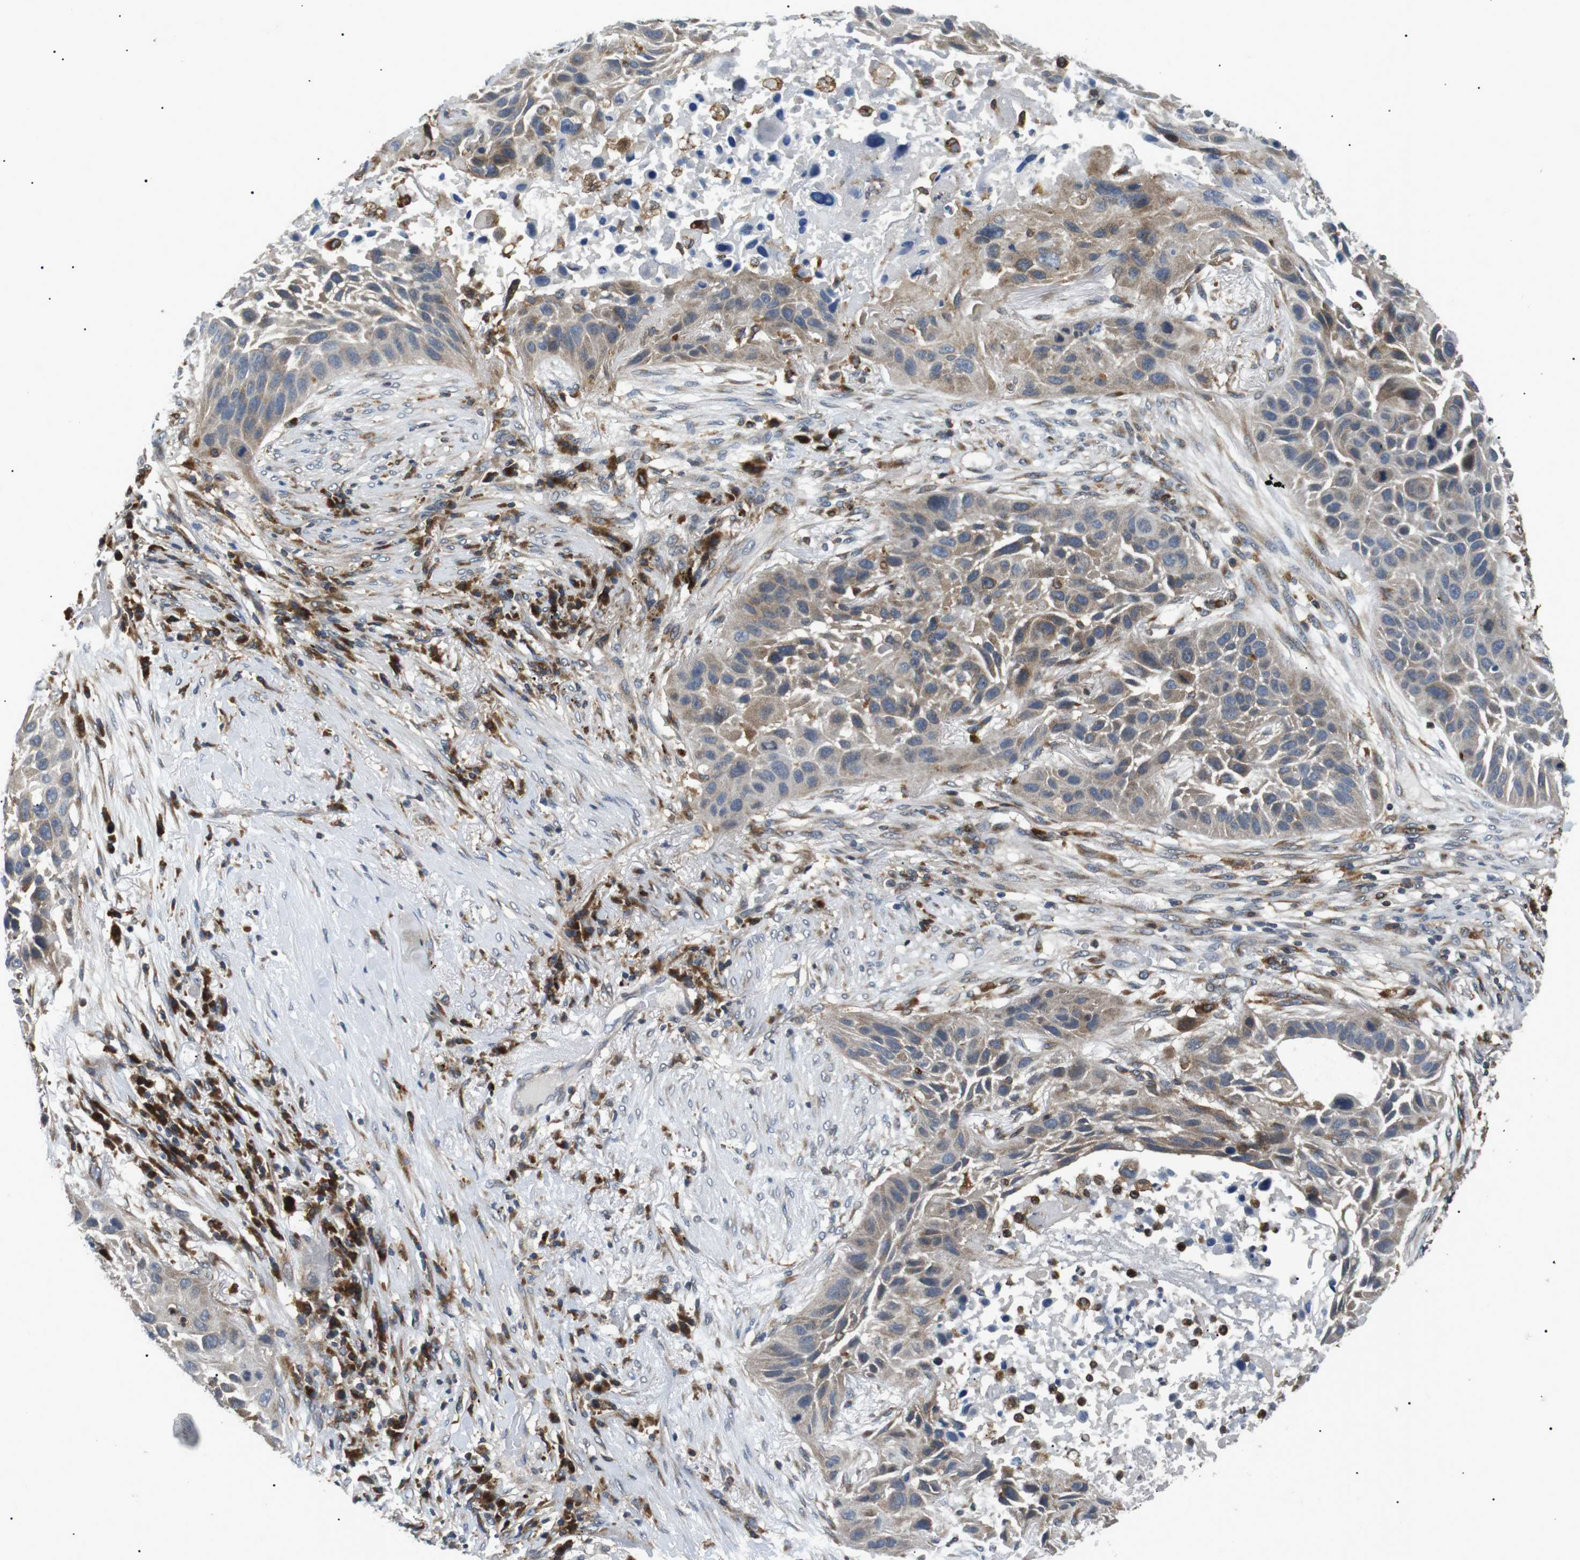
{"staining": {"intensity": "weak", "quantity": ">75%", "location": "cytoplasmic/membranous"}, "tissue": "lung cancer", "cell_type": "Tumor cells", "image_type": "cancer", "snomed": [{"axis": "morphology", "description": "Squamous cell carcinoma, NOS"}, {"axis": "topography", "description": "Lung"}], "caption": "Protein staining of lung cancer (squamous cell carcinoma) tissue shows weak cytoplasmic/membranous positivity in approximately >75% of tumor cells.", "gene": "RAB9A", "patient": {"sex": "male", "age": 57}}